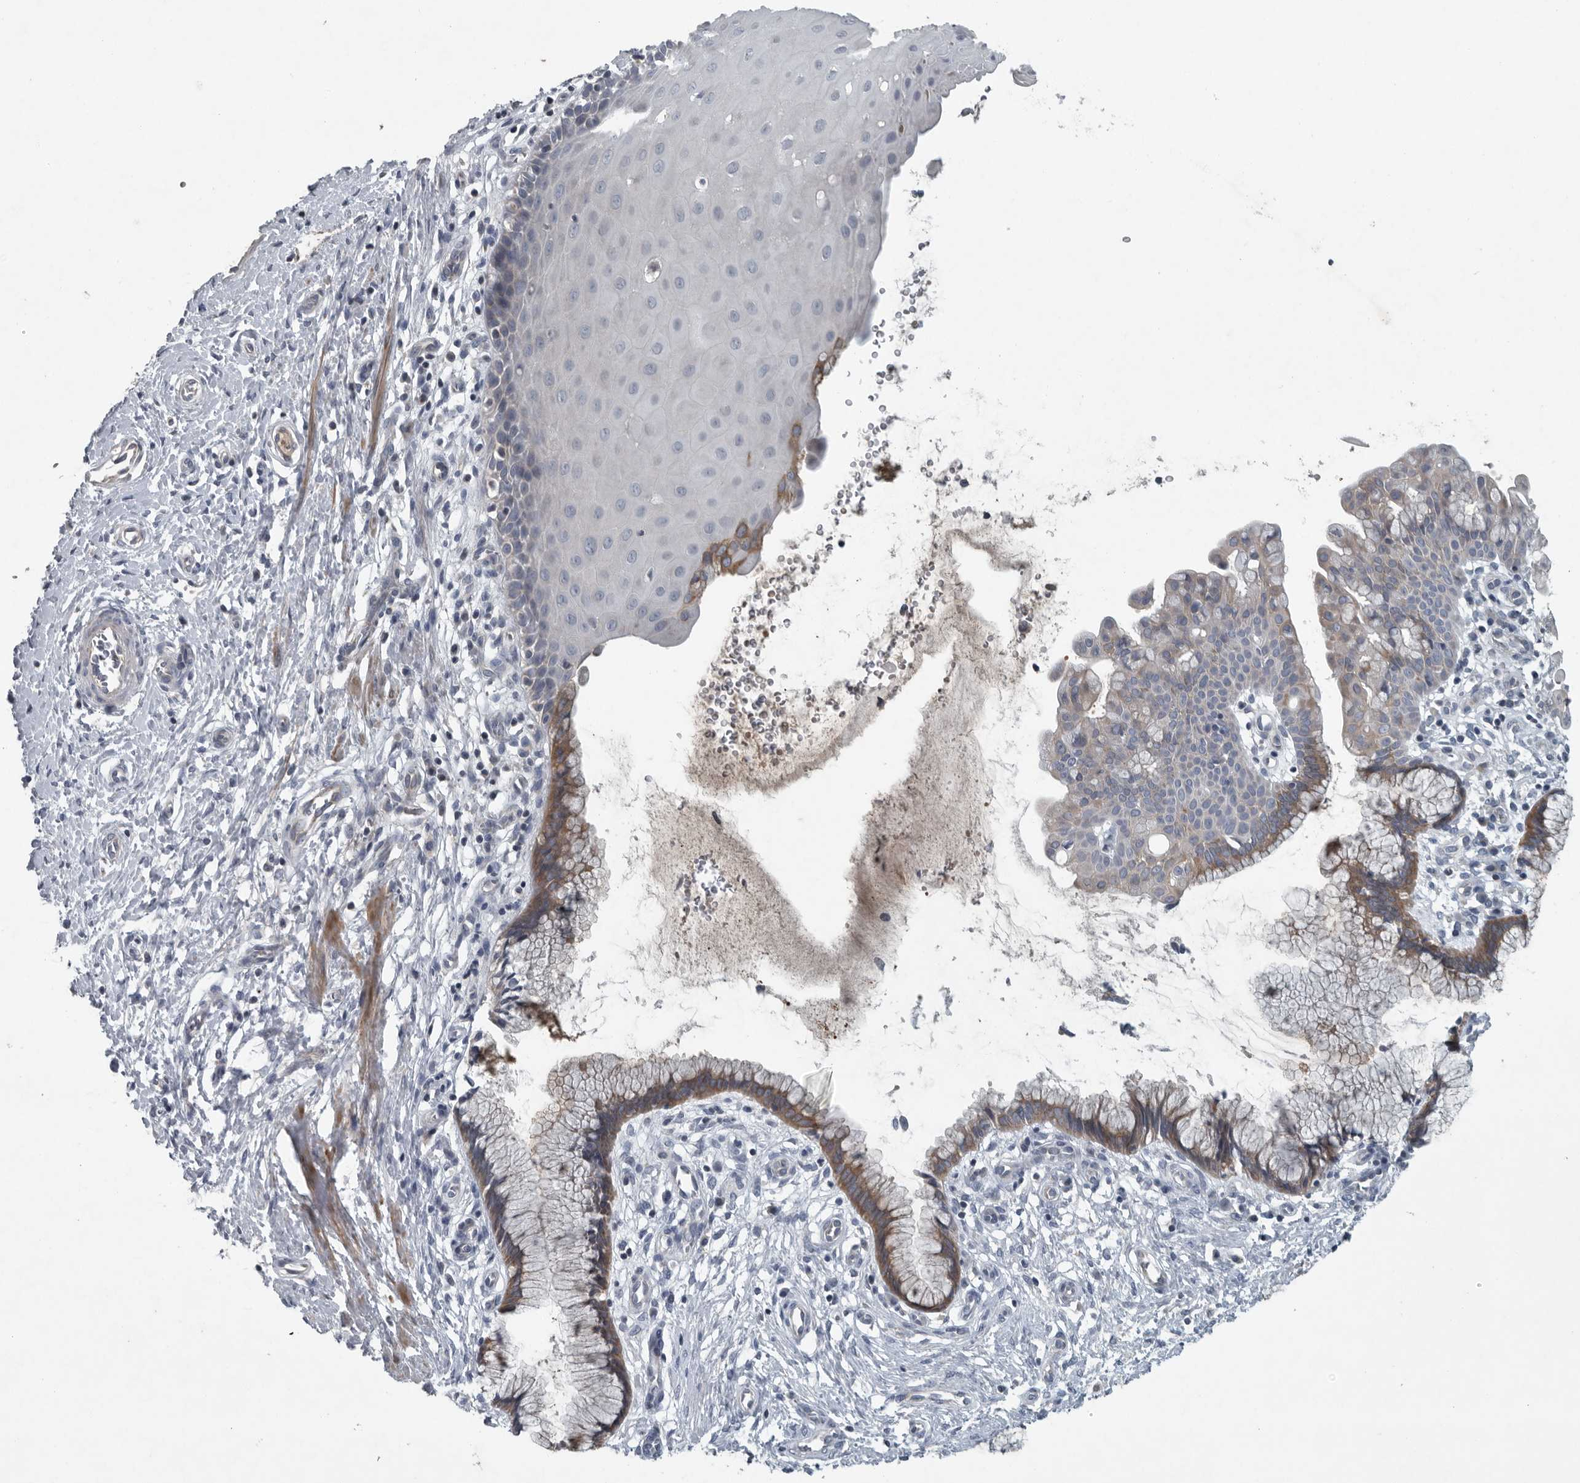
{"staining": {"intensity": "moderate", "quantity": ">75%", "location": "cytoplasmic/membranous"}, "tissue": "cervix", "cell_type": "Glandular cells", "image_type": "normal", "snomed": [{"axis": "morphology", "description": "Normal tissue, NOS"}, {"axis": "topography", "description": "Cervix"}], "caption": "The photomicrograph exhibits immunohistochemical staining of normal cervix. There is moderate cytoplasmic/membranous positivity is appreciated in about >75% of glandular cells. (DAB = brown stain, brightfield microscopy at high magnification).", "gene": "MPP3", "patient": {"sex": "female", "age": 75}}